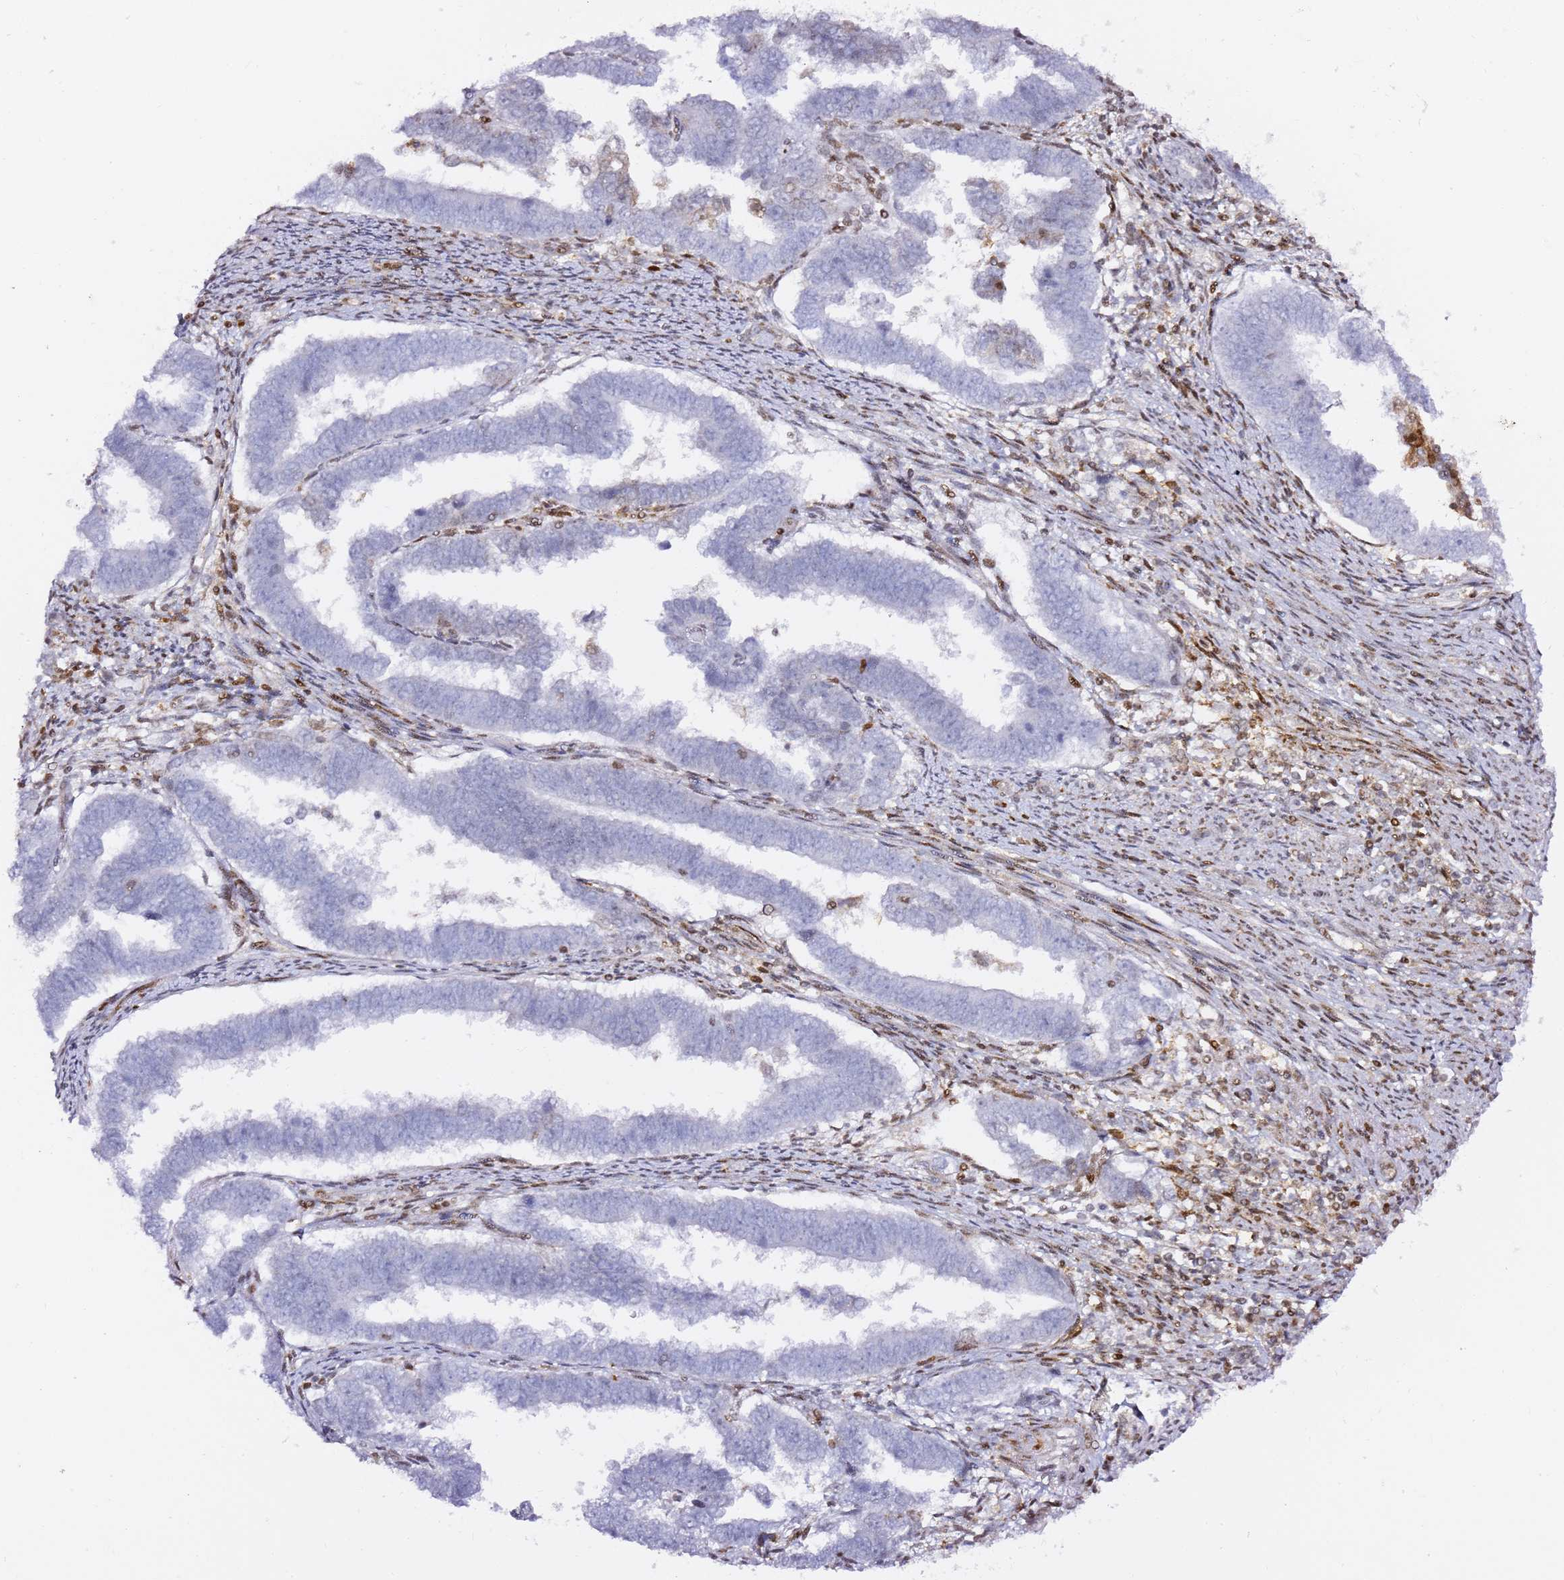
{"staining": {"intensity": "negative", "quantity": "none", "location": "none"}, "tissue": "endometrial cancer", "cell_type": "Tumor cells", "image_type": "cancer", "snomed": [{"axis": "morphology", "description": "Adenocarcinoma, NOS"}, {"axis": "topography", "description": "Endometrium"}], "caption": "Endometrial cancer (adenocarcinoma) stained for a protein using immunohistochemistry exhibits no expression tumor cells.", "gene": "GBP2", "patient": {"sex": "female", "age": 75}}